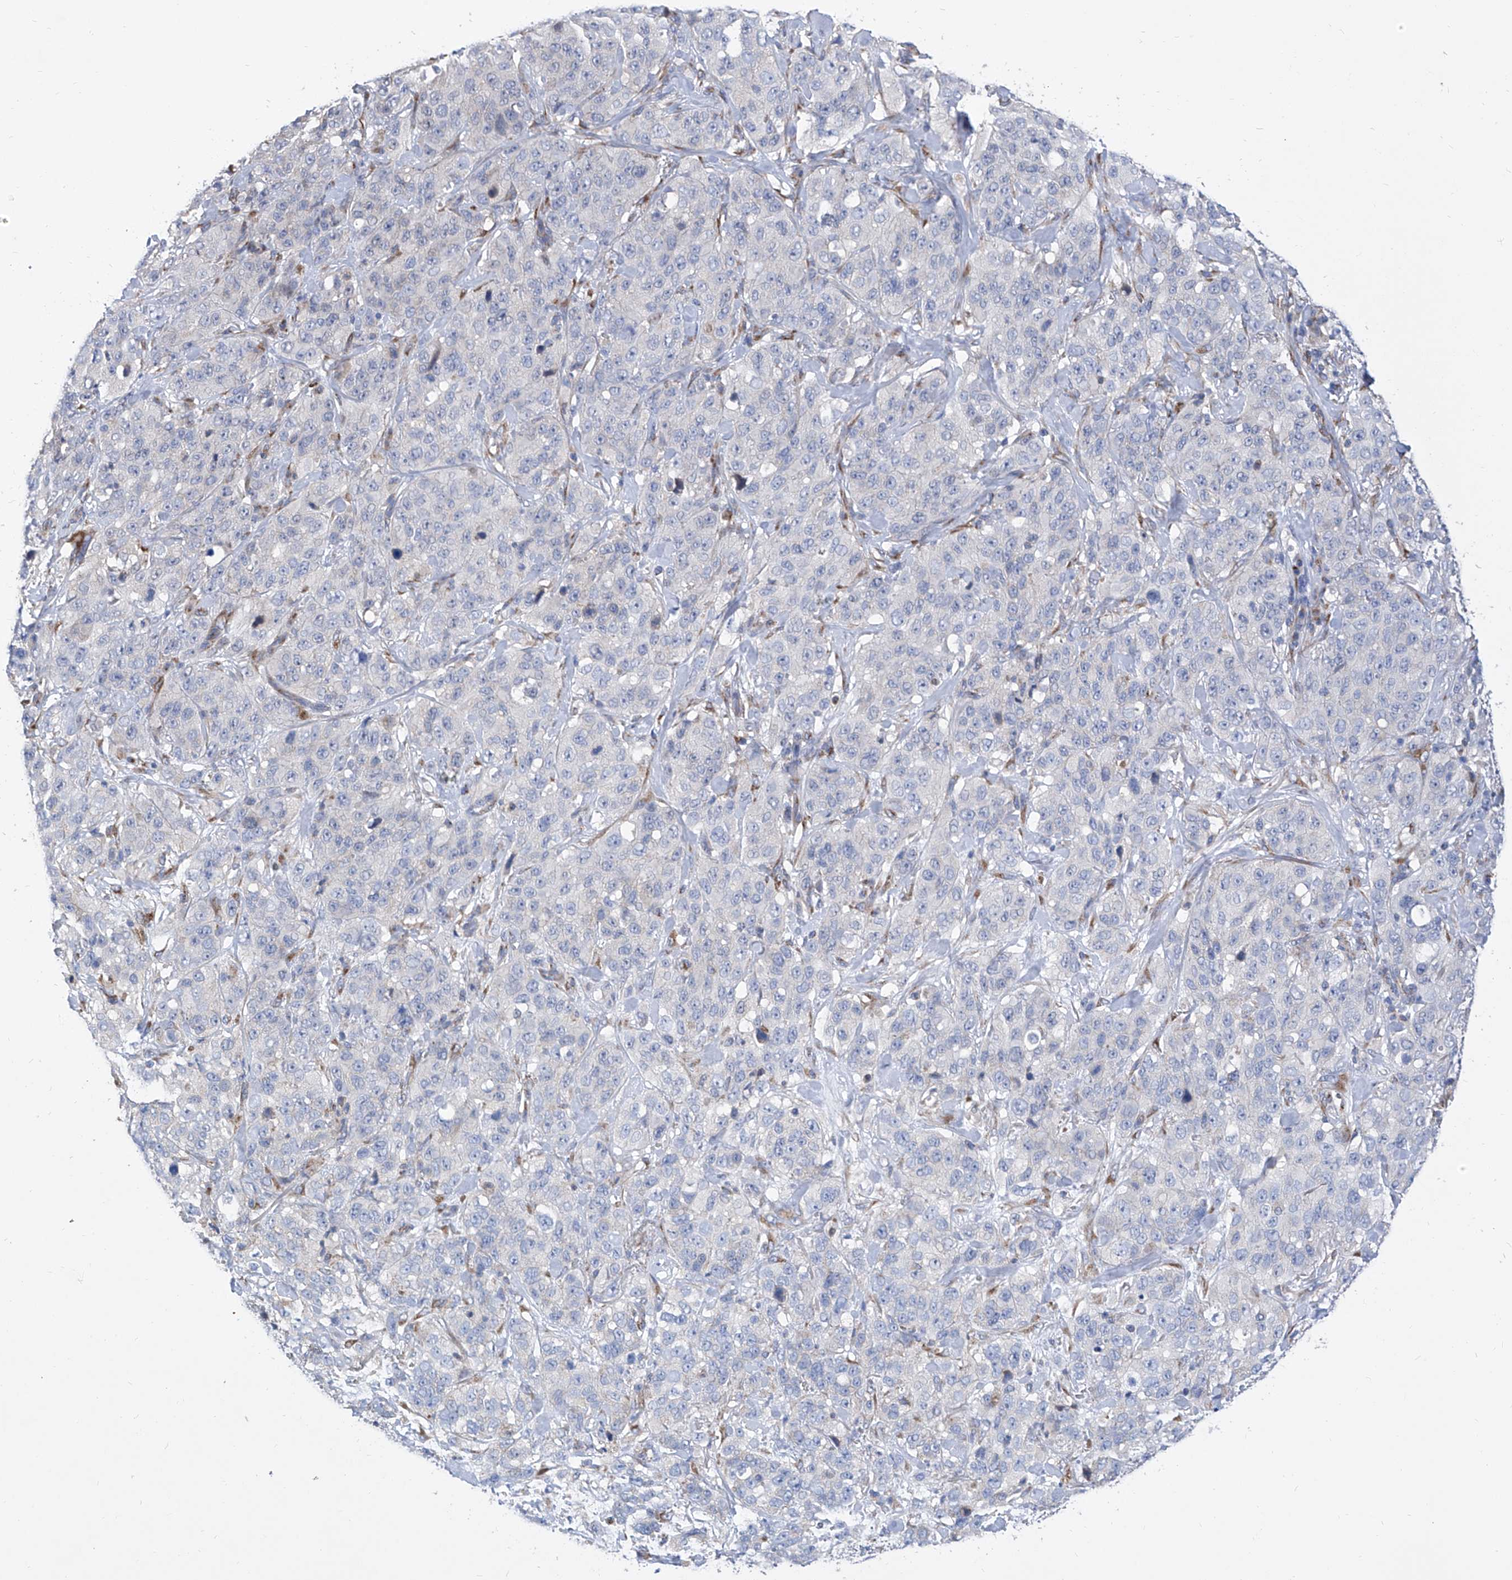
{"staining": {"intensity": "negative", "quantity": "none", "location": "none"}, "tissue": "stomach cancer", "cell_type": "Tumor cells", "image_type": "cancer", "snomed": [{"axis": "morphology", "description": "Adenocarcinoma, NOS"}, {"axis": "topography", "description": "Stomach"}], "caption": "Stomach adenocarcinoma stained for a protein using immunohistochemistry (IHC) exhibits no positivity tumor cells.", "gene": "TJAP1", "patient": {"sex": "male", "age": 48}}